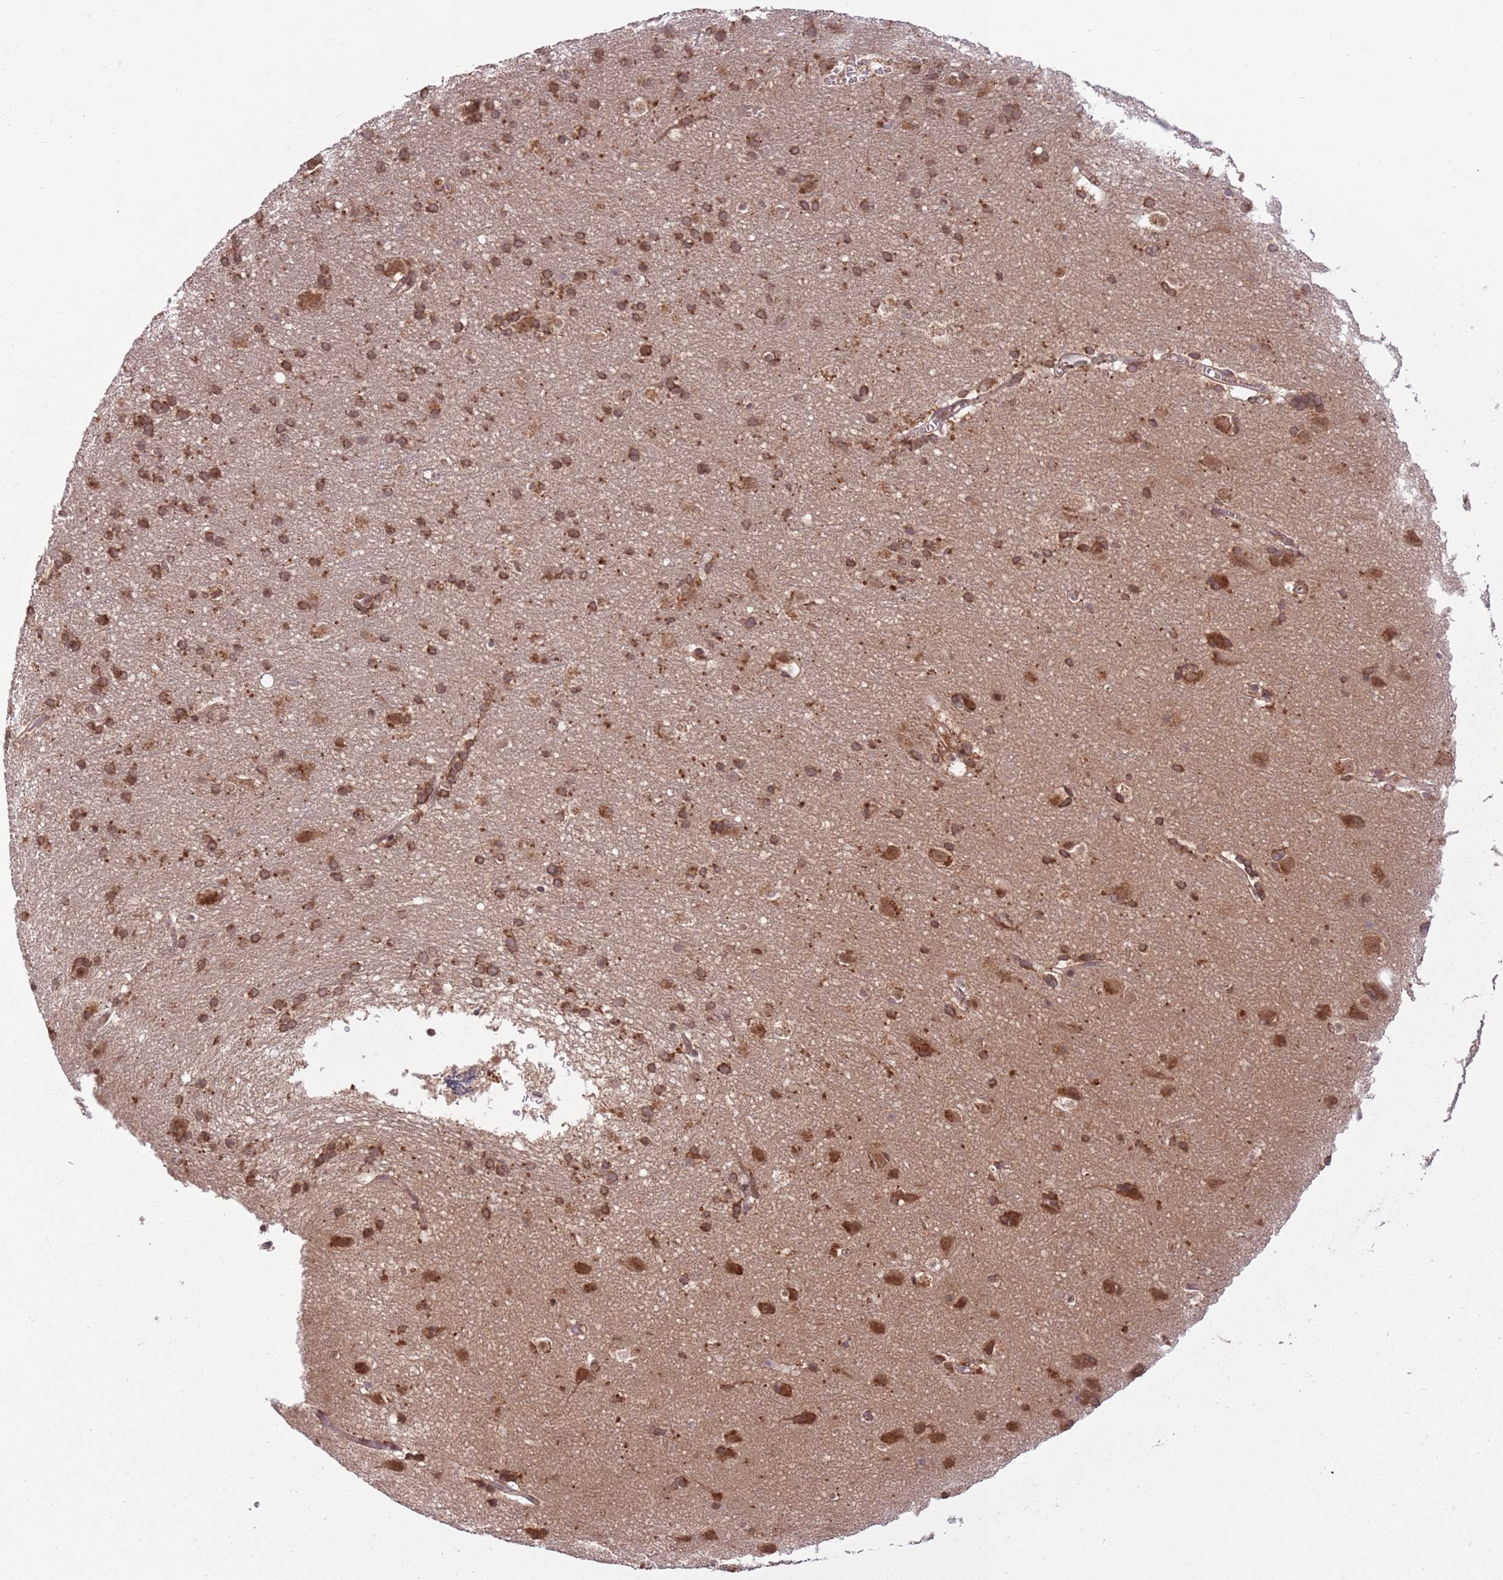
{"staining": {"intensity": "moderate", "quantity": "25%-75%", "location": "cytoplasmic/membranous"}, "tissue": "cerebral cortex", "cell_type": "Endothelial cells", "image_type": "normal", "snomed": [{"axis": "morphology", "description": "Normal tissue, NOS"}, {"axis": "topography", "description": "Cerebral cortex"}], "caption": "Protein expression analysis of benign human cerebral cortex reveals moderate cytoplasmic/membranous expression in about 25%-75% of endothelial cells. The protein of interest is shown in brown color, while the nuclei are stained blue.", "gene": "ADAMTS3", "patient": {"sex": "male", "age": 54}}